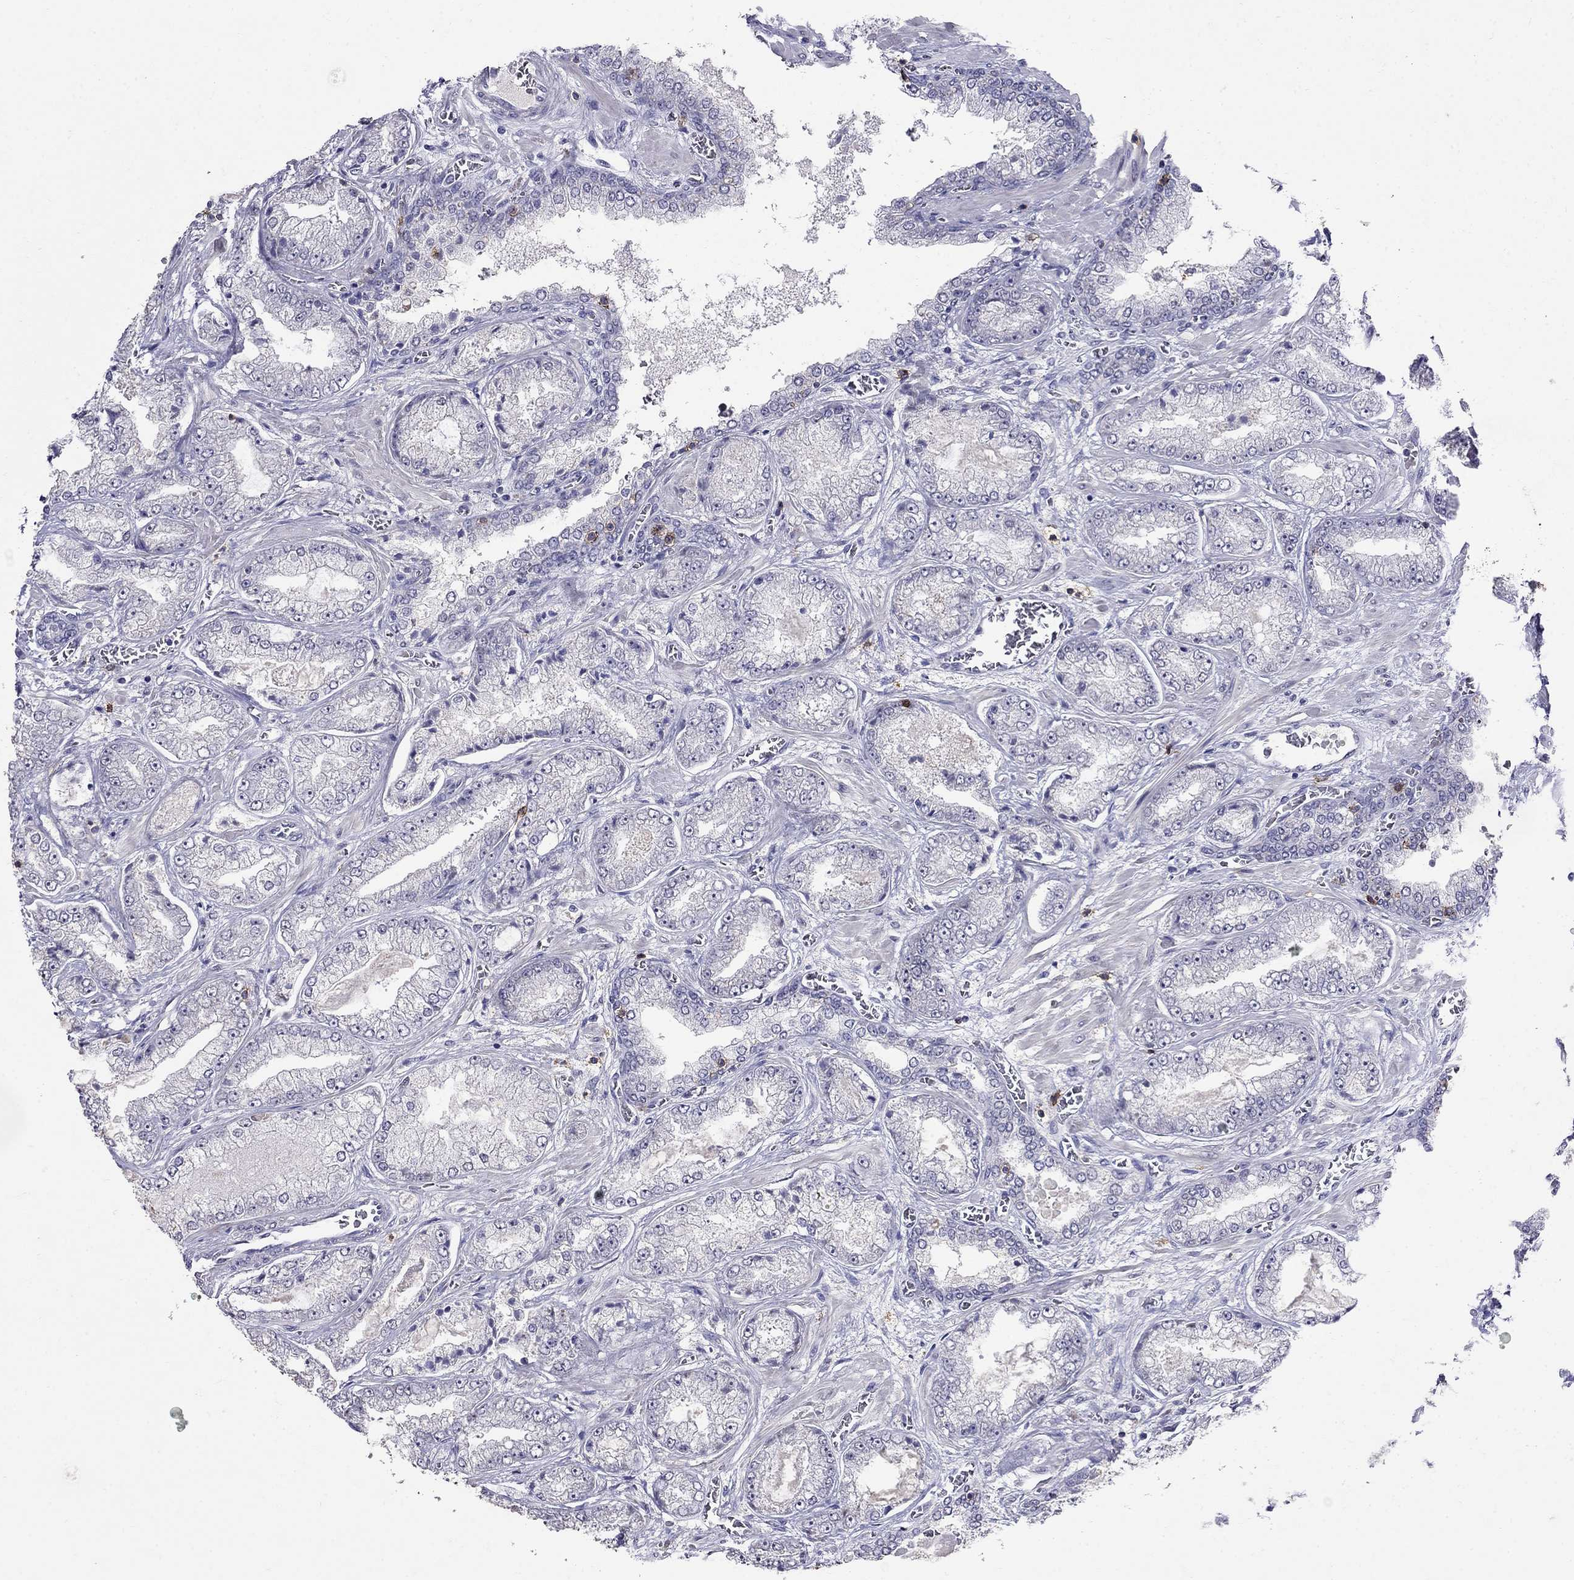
{"staining": {"intensity": "negative", "quantity": "none", "location": "none"}, "tissue": "prostate cancer", "cell_type": "Tumor cells", "image_type": "cancer", "snomed": [{"axis": "morphology", "description": "Adenocarcinoma, Low grade"}, {"axis": "topography", "description": "Prostate"}], "caption": "This is an IHC micrograph of prostate low-grade adenocarcinoma. There is no staining in tumor cells.", "gene": "CD8B", "patient": {"sex": "male", "age": 57}}